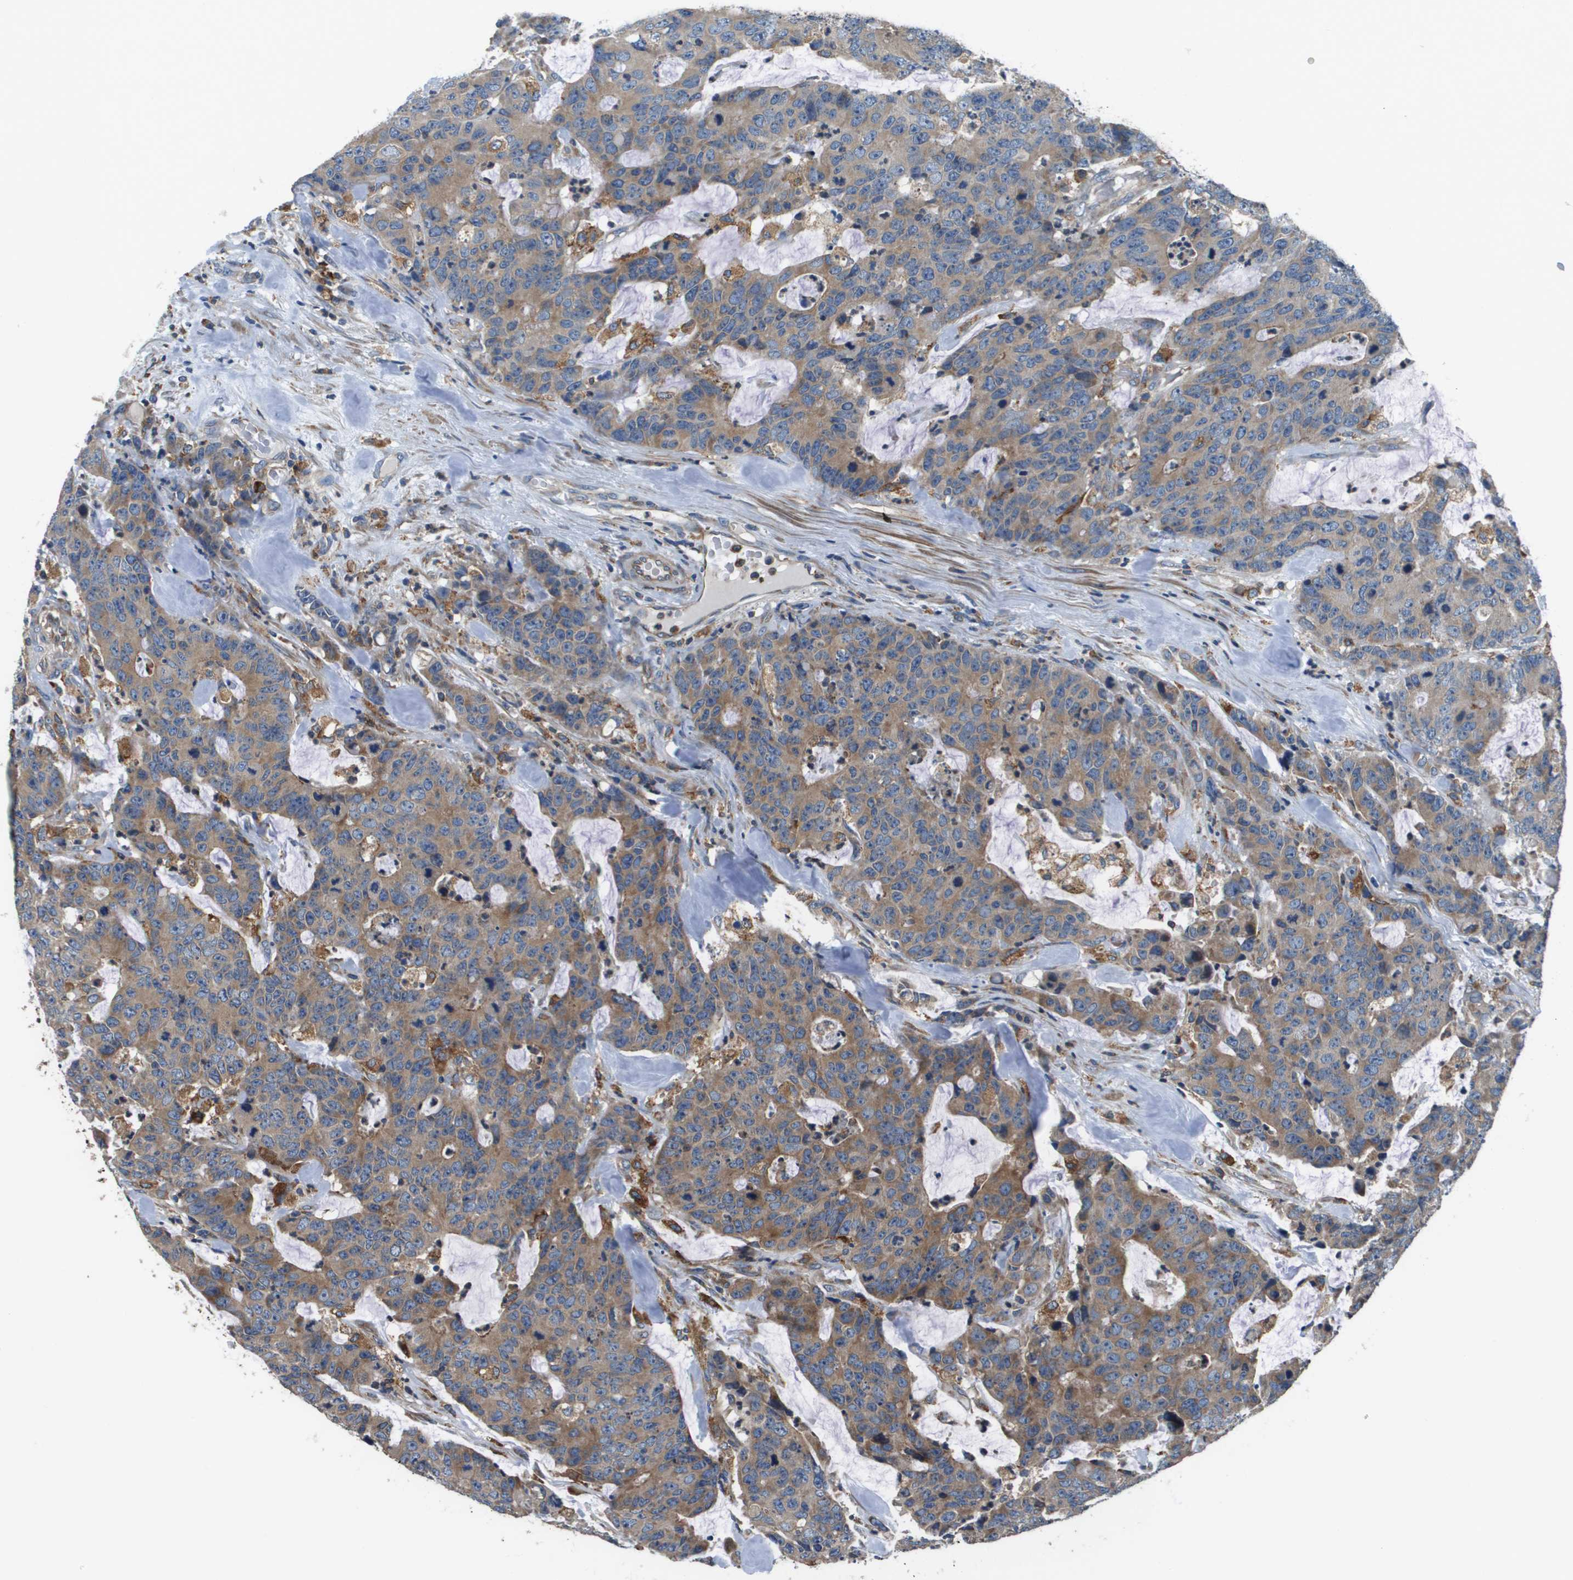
{"staining": {"intensity": "moderate", "quantity": ">75%", "location": "cytoplasmic/membranous"}, "tissue": "colorectal cancer", "cell_type": "Tumor cells", "image_type": "cancer", "snomed": [{"axis": "morphology", "description": "Adenocarcinoma, NOS"}, {"axis": "topography", "description": "Colon"}], "caption": "Immunohistochemistry micrograph of neoplastic tissue: human colorectal cancer (adenocarcinoma) stained using immunohistochemistry exhibits medium levels of moderate protein expression localized specifically in the cytoplasmic/membranous of tumor cells, appearing as a cytoplasmic/membranous brown color.", "gene": "CNPY3", "patient": {"sex": "female", "age": 86}}